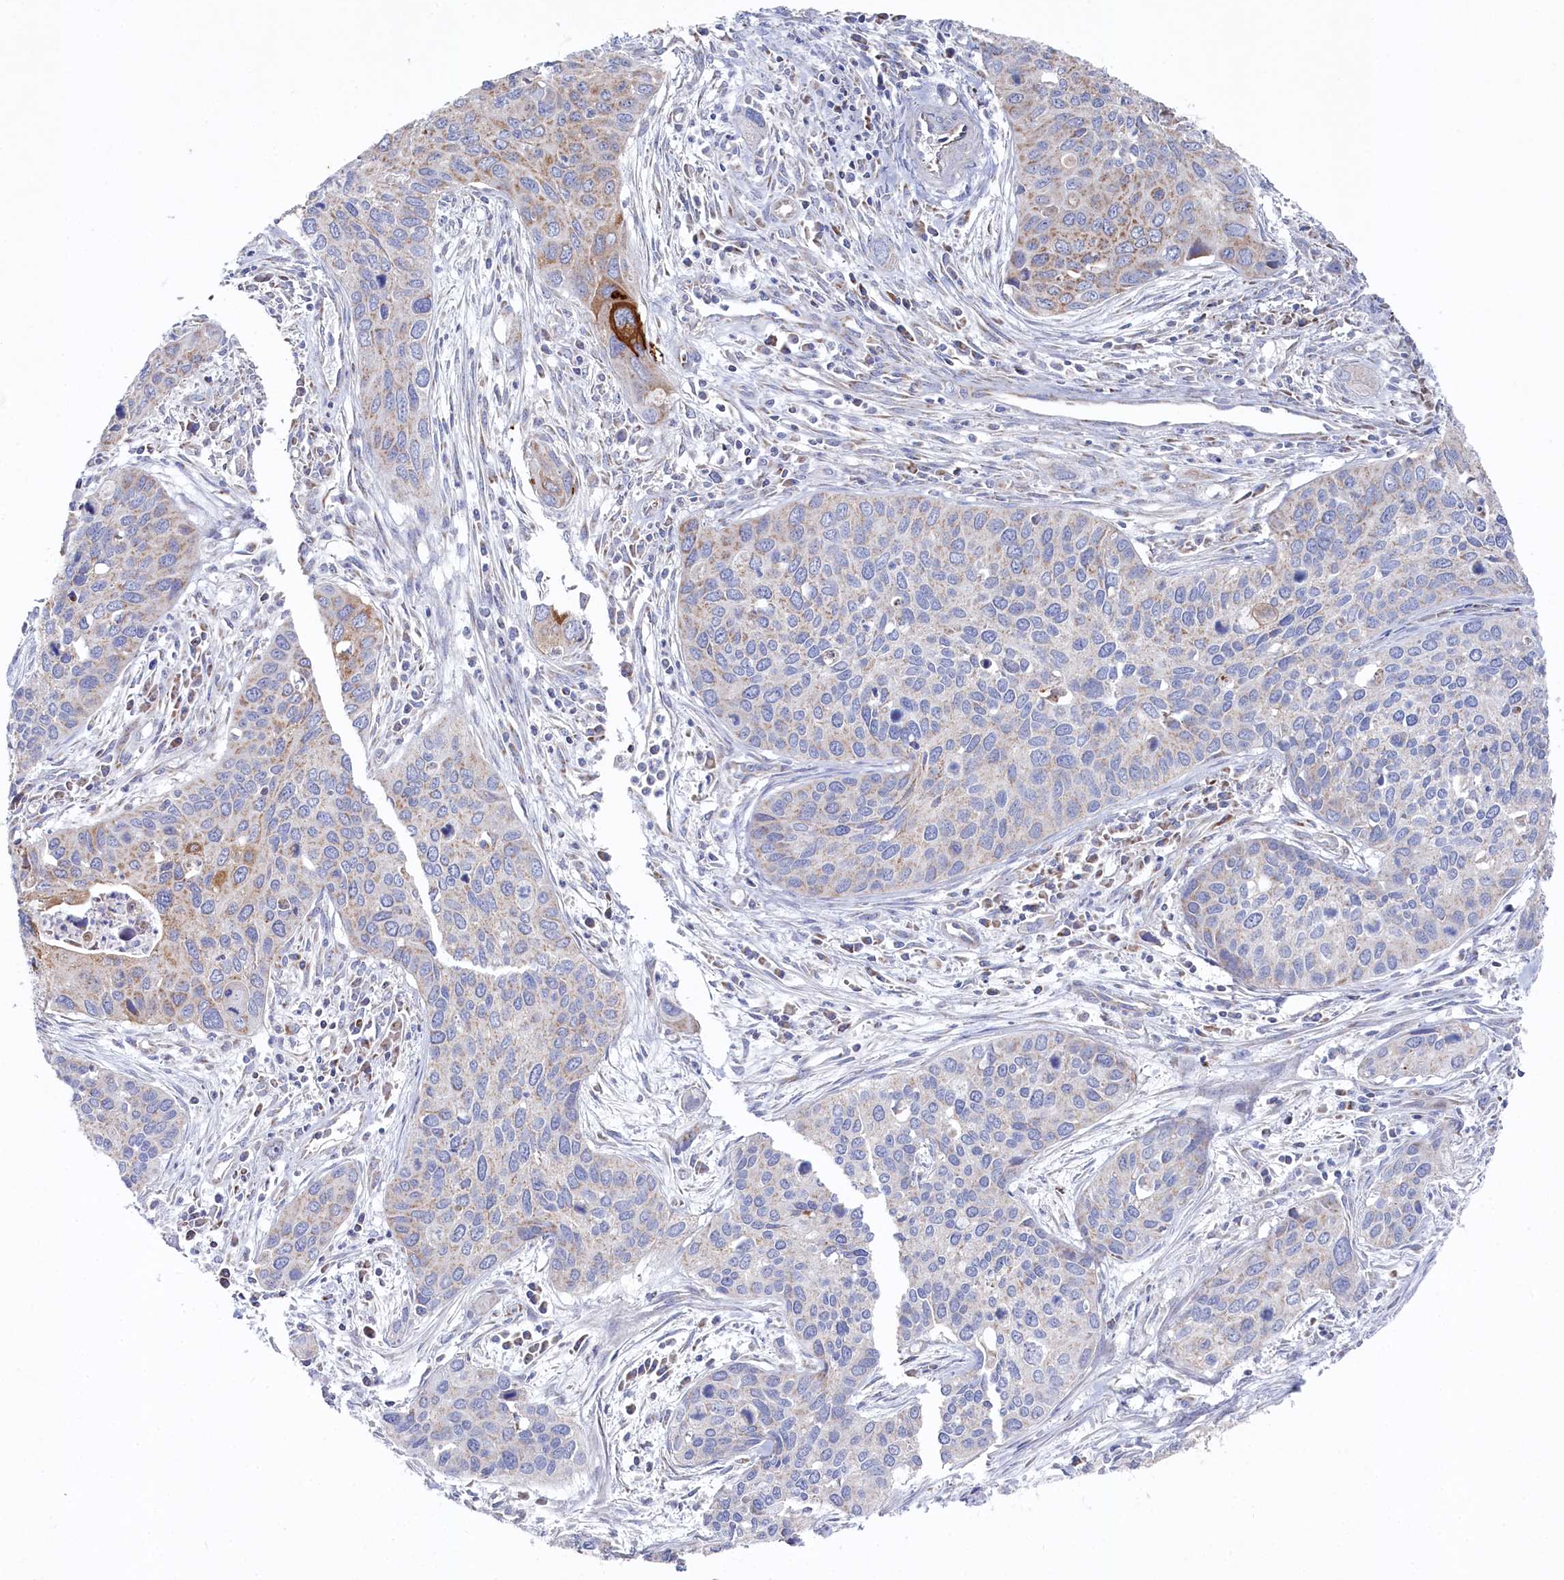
{"staining": {"intensity": "strong", "quantity": "<25%", "location": "cytoplasmic/membranous"}, "tissue": "cervical cancer", "cell_type": "Tumor cells", "image_type": "cancer", "snomed": [{"axis": "morphology", "description": "Squamous cell carcinoma, NOS"}, {"axis": "topography", "description": "Cervix"}], "caption": "IHC photomicrograph of squamous cell carcinoma (cervical) stained for a protein (brown), which exhibits medium levels of strong cytoplasmic/membranous expression in approximately <25% of tumor cells.", "gene": "GLS2", "patient": {"sex": "female", "age": 55}}